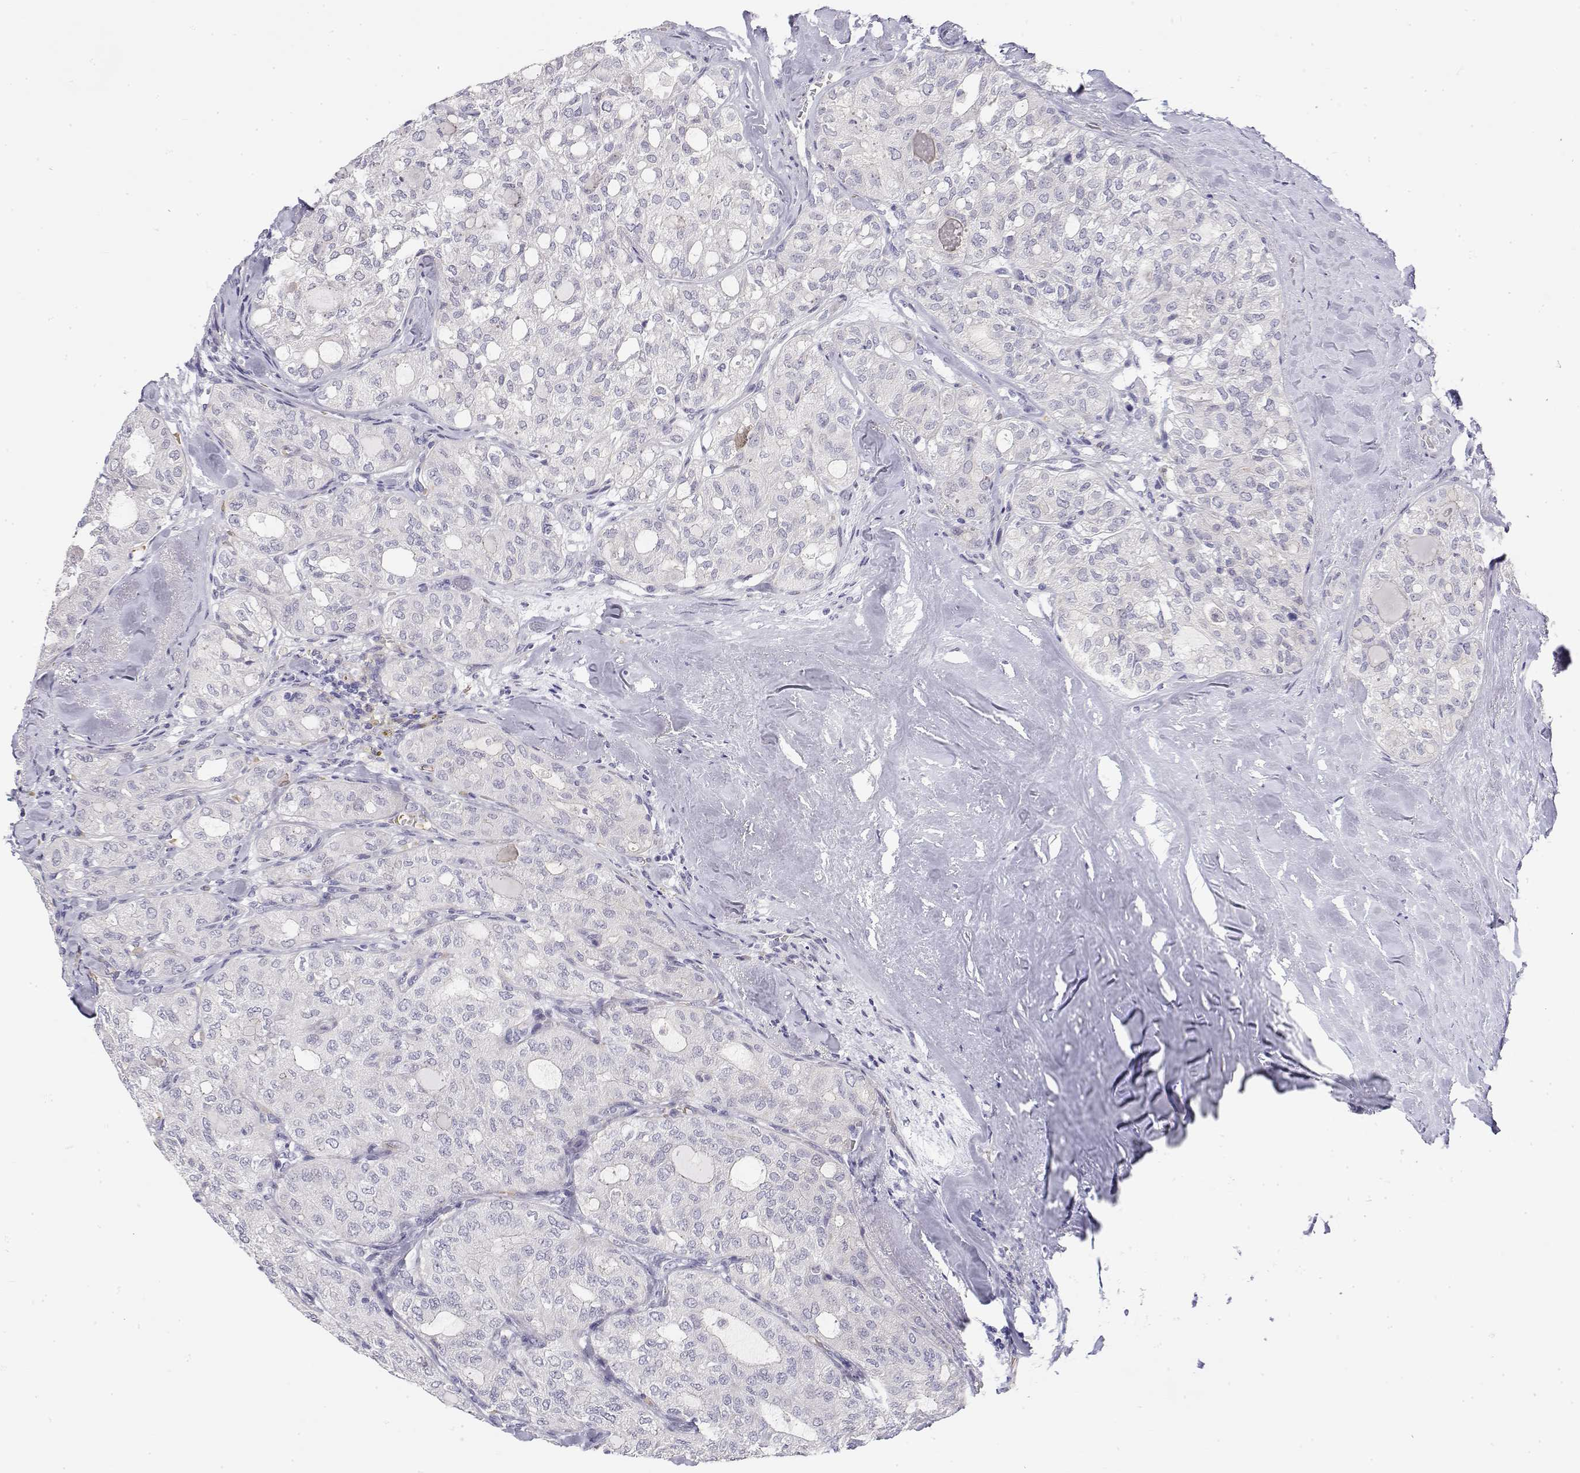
{"staining": {"intensity": "negative", "quantity": "none", "location": "none"}, "tissue": "thyroid cancer", "cell_type": "Tumor cells", "image_type": "cancer", "snomed": [{"axis": "morphology", "description": "Follicular adenoma carcinoma, NOS"}, {"axis": "topography", "description": "Thyroid gland"}], "caption": "Thyroid follicular adenoma carcinoma was stained to show a protein in brown. There is no significant expression in tumor cells.", "gene": "MISP", "patient": {"sex": "male", "age": 75}}